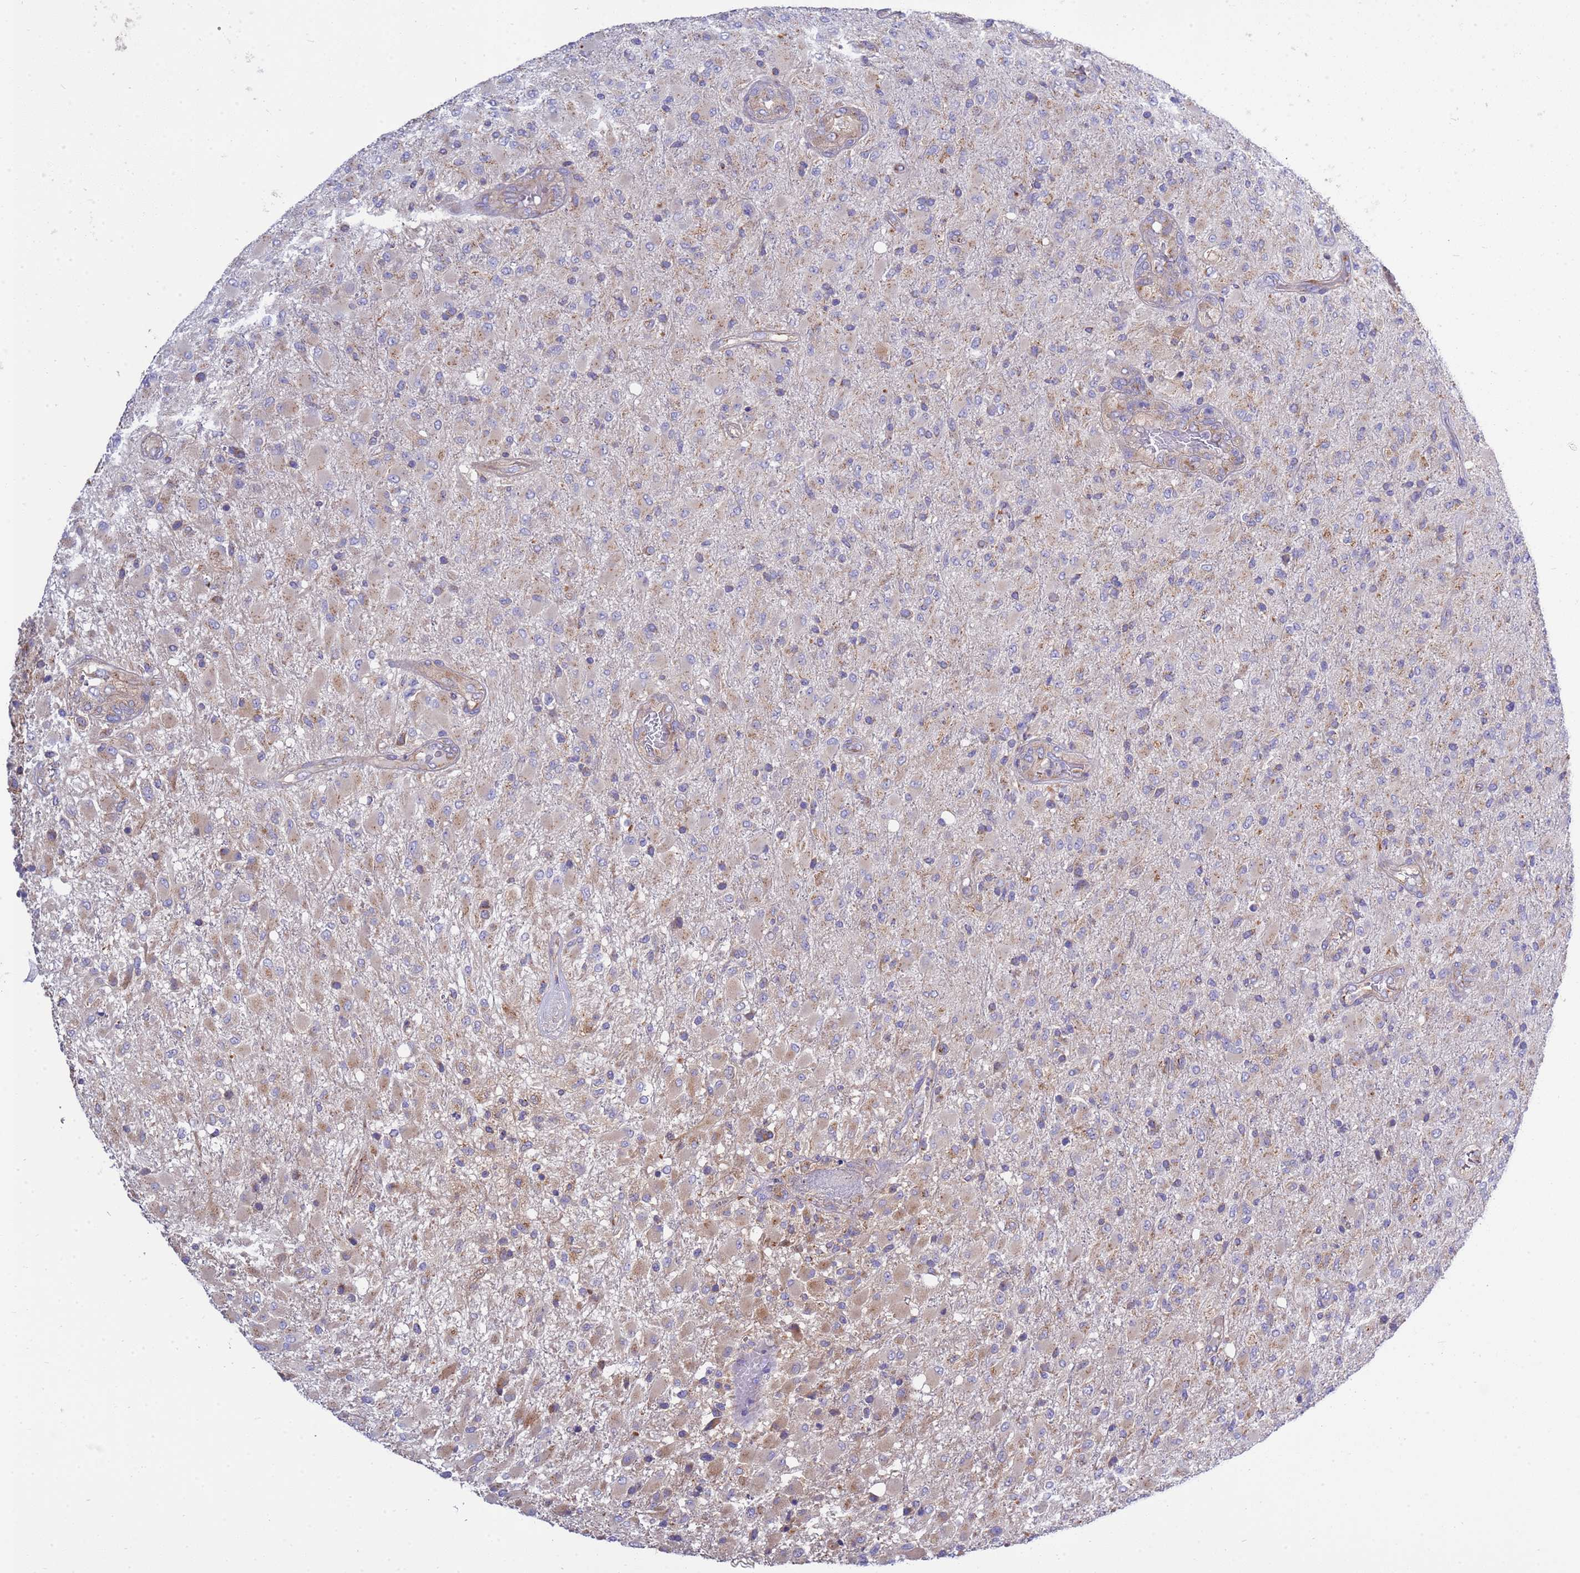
{"staining": {"intensity": "negative", "quantity": "none", "location": "none"}, "tissue": "glioma", "cell_type": "Tumor cells", "image_type": "cancer", "snomed": [{"axis": "morphology", "description": "Glioma, malignant, Low grade"}, {"axis": "topography", "description": "Brain"}], "caption": "The image exhibits no significant positivity in tumor cells of malignant glioma (low-grade). The staining is performed using DAB brown chromogen with nuclei counter-stained in using hematoxylin.", "gene": "ANAPC1", "patient": {"sex": "male", "age": 65}}